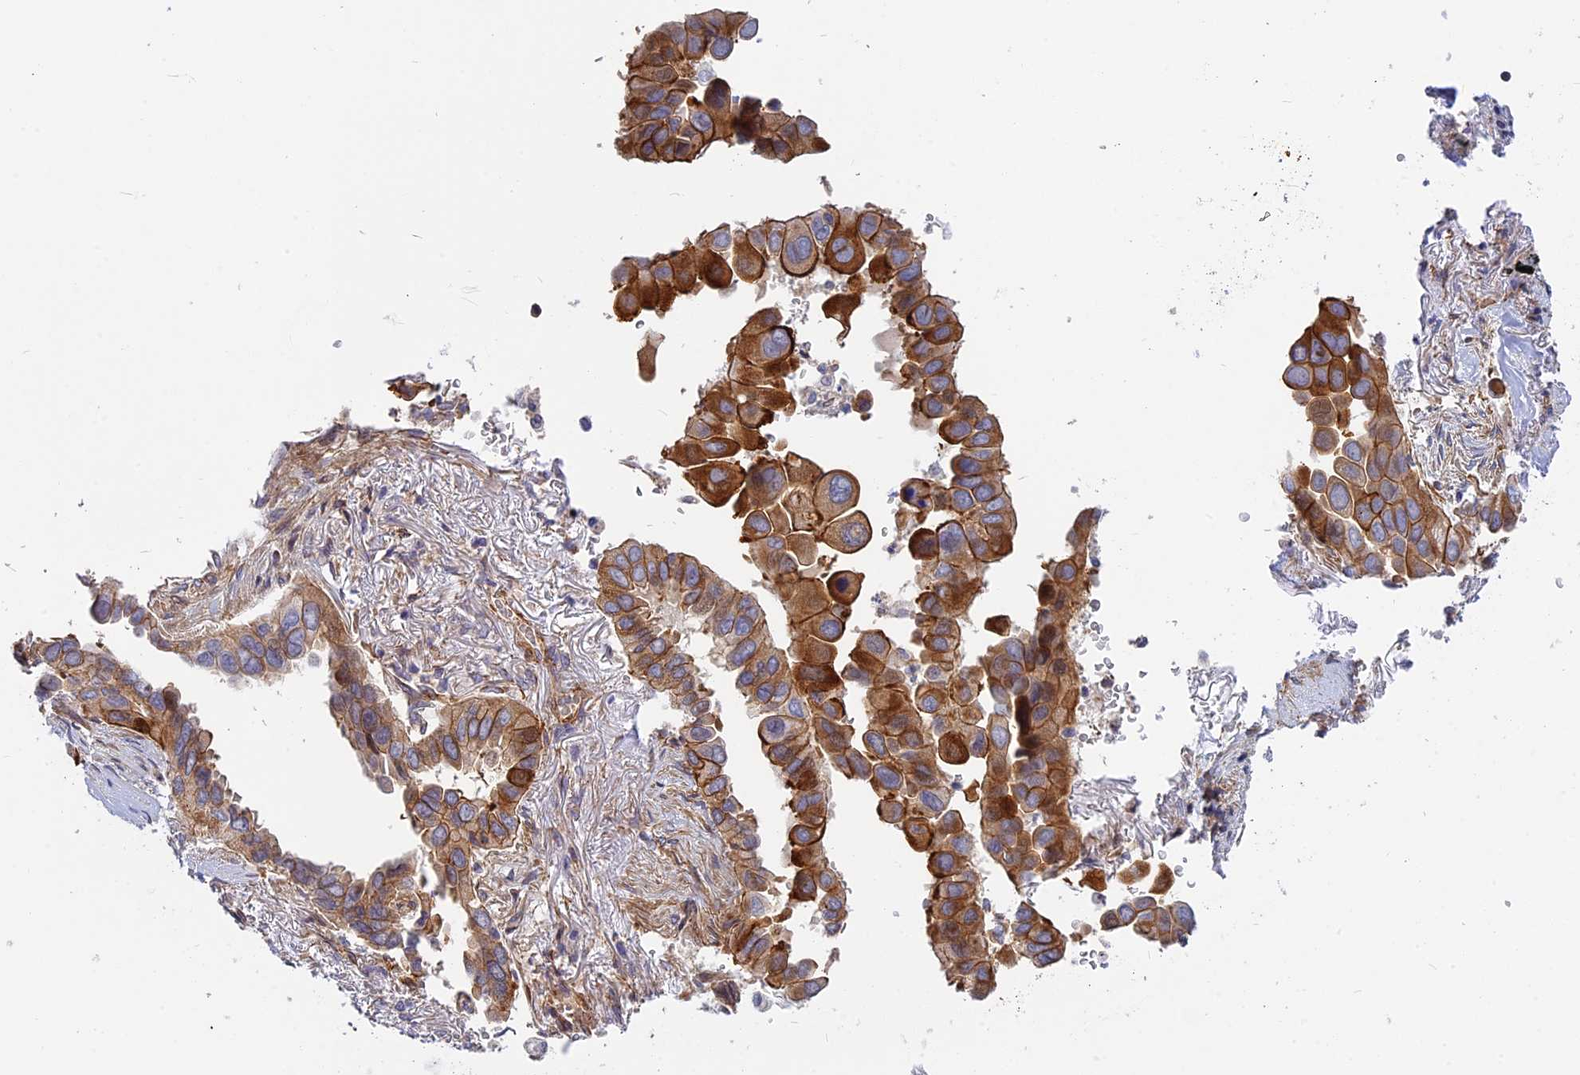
{"staining": {"intensity": "strong", "quantity": ">75%", "location": "cytoplasmic/membranous"}, "tissue": "lung cancer", "cell_type": "Tumor cells", "image_type": "cancer", "snomed": [{"axis": "morphology", "description": "Adenocarcinoma, NOS"}, {"axis": "topography", "description": "Lung"}], "caption": "A high amount of strong cytoplasmic/membranous expression is present in approximately >75% of tumor cells in lung cancer tissue.", "gene": "CNBD2", "patient": {"sex": "female", "age": 76}}